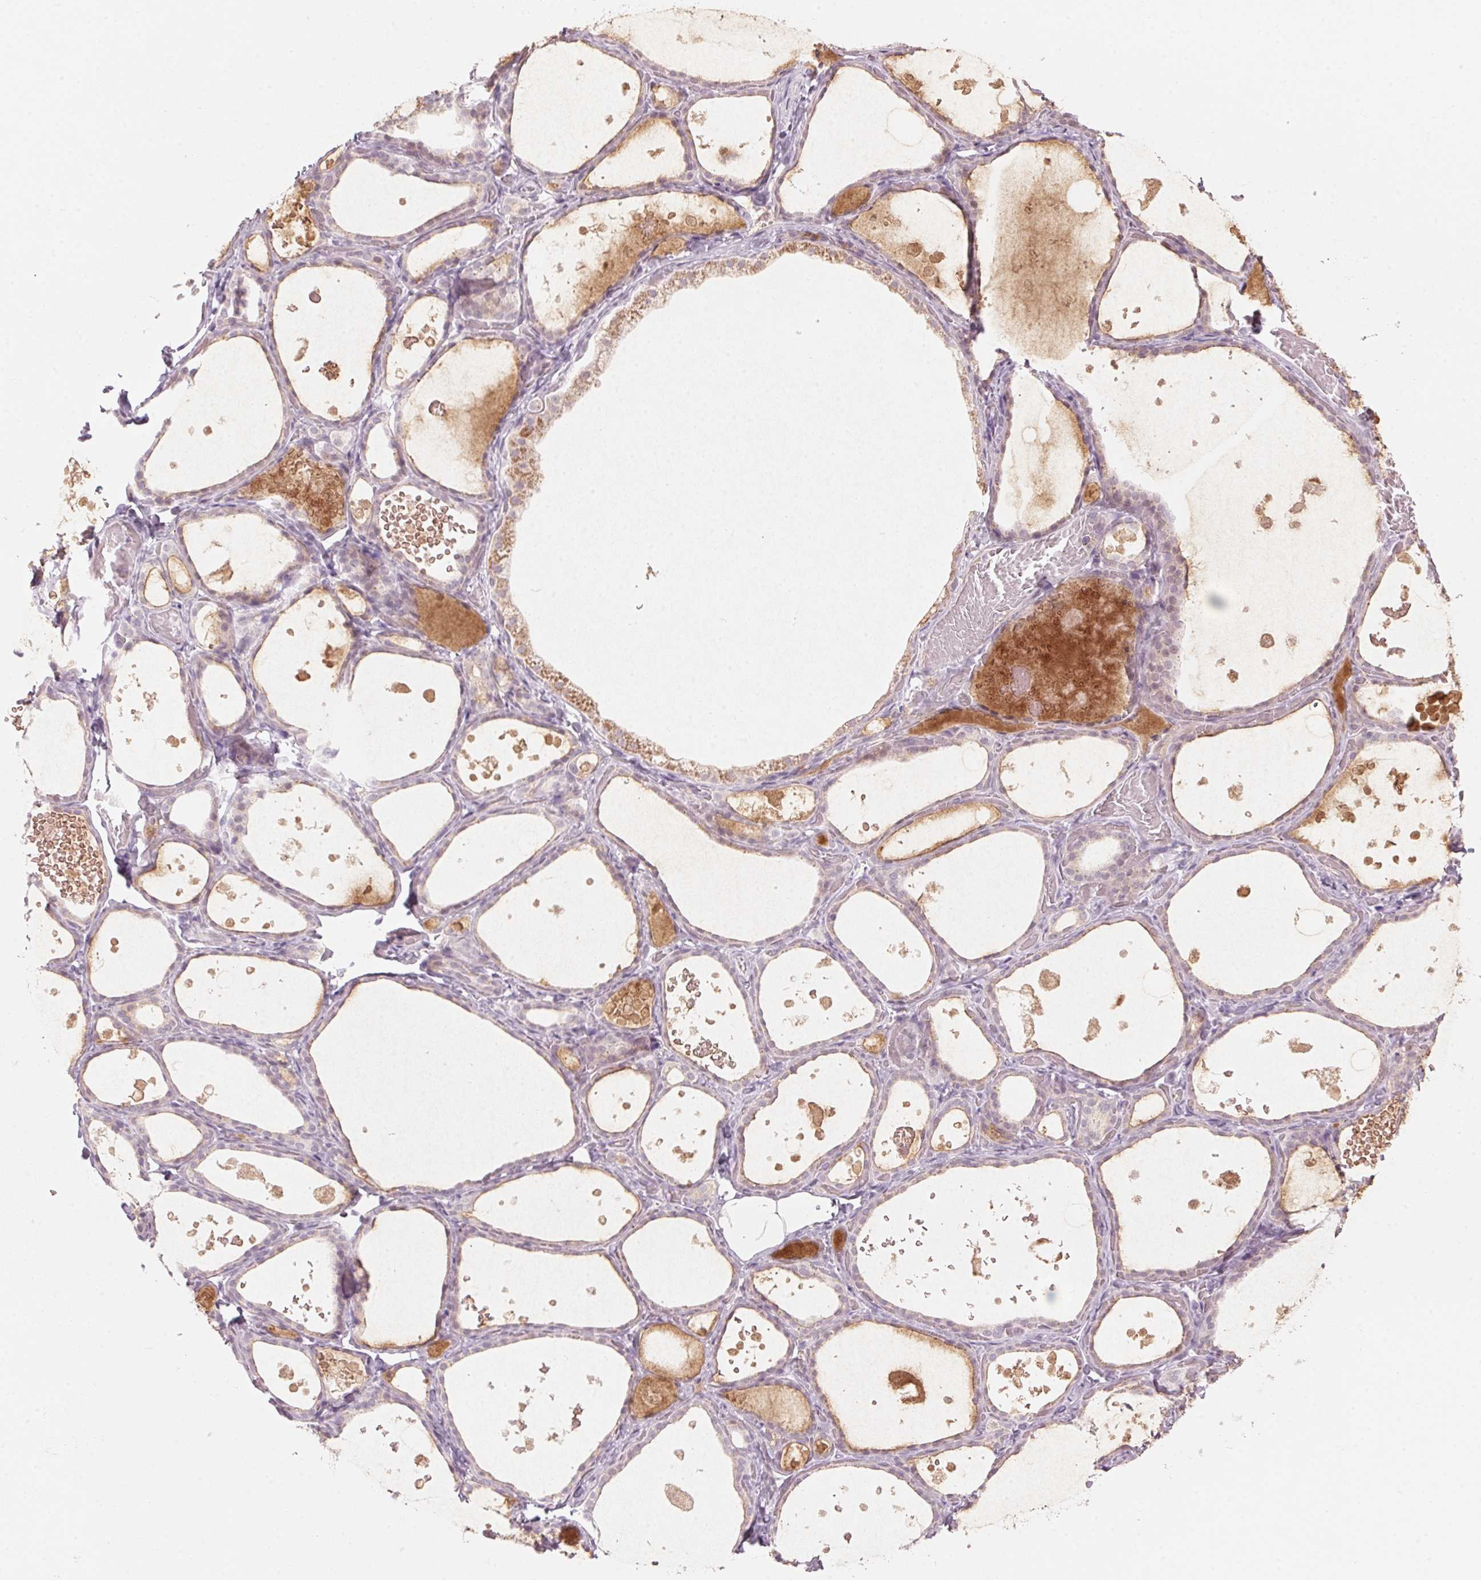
{"staining": {"intensity": "negative", "quantity": "none", "location": "none"}, "tissue": "thyroid gland", "cell_type": "Glandular cells", "image_type": "normal", "snomed": [{"axis": "morphology", "description": "Normal tissue, NOS"}, {"axis": "topography", "description": "Thyroid gland"}], "caption": "This is a image of IHC staining of unremarkable thyroid gland, which shows no staining in glandular cells. The staining is performed using DAB brown chromogen with nuclei counter-stained in using hematoxylin.", "gene": "SCTR", "patient": {"sex": "female", "age": 56}}